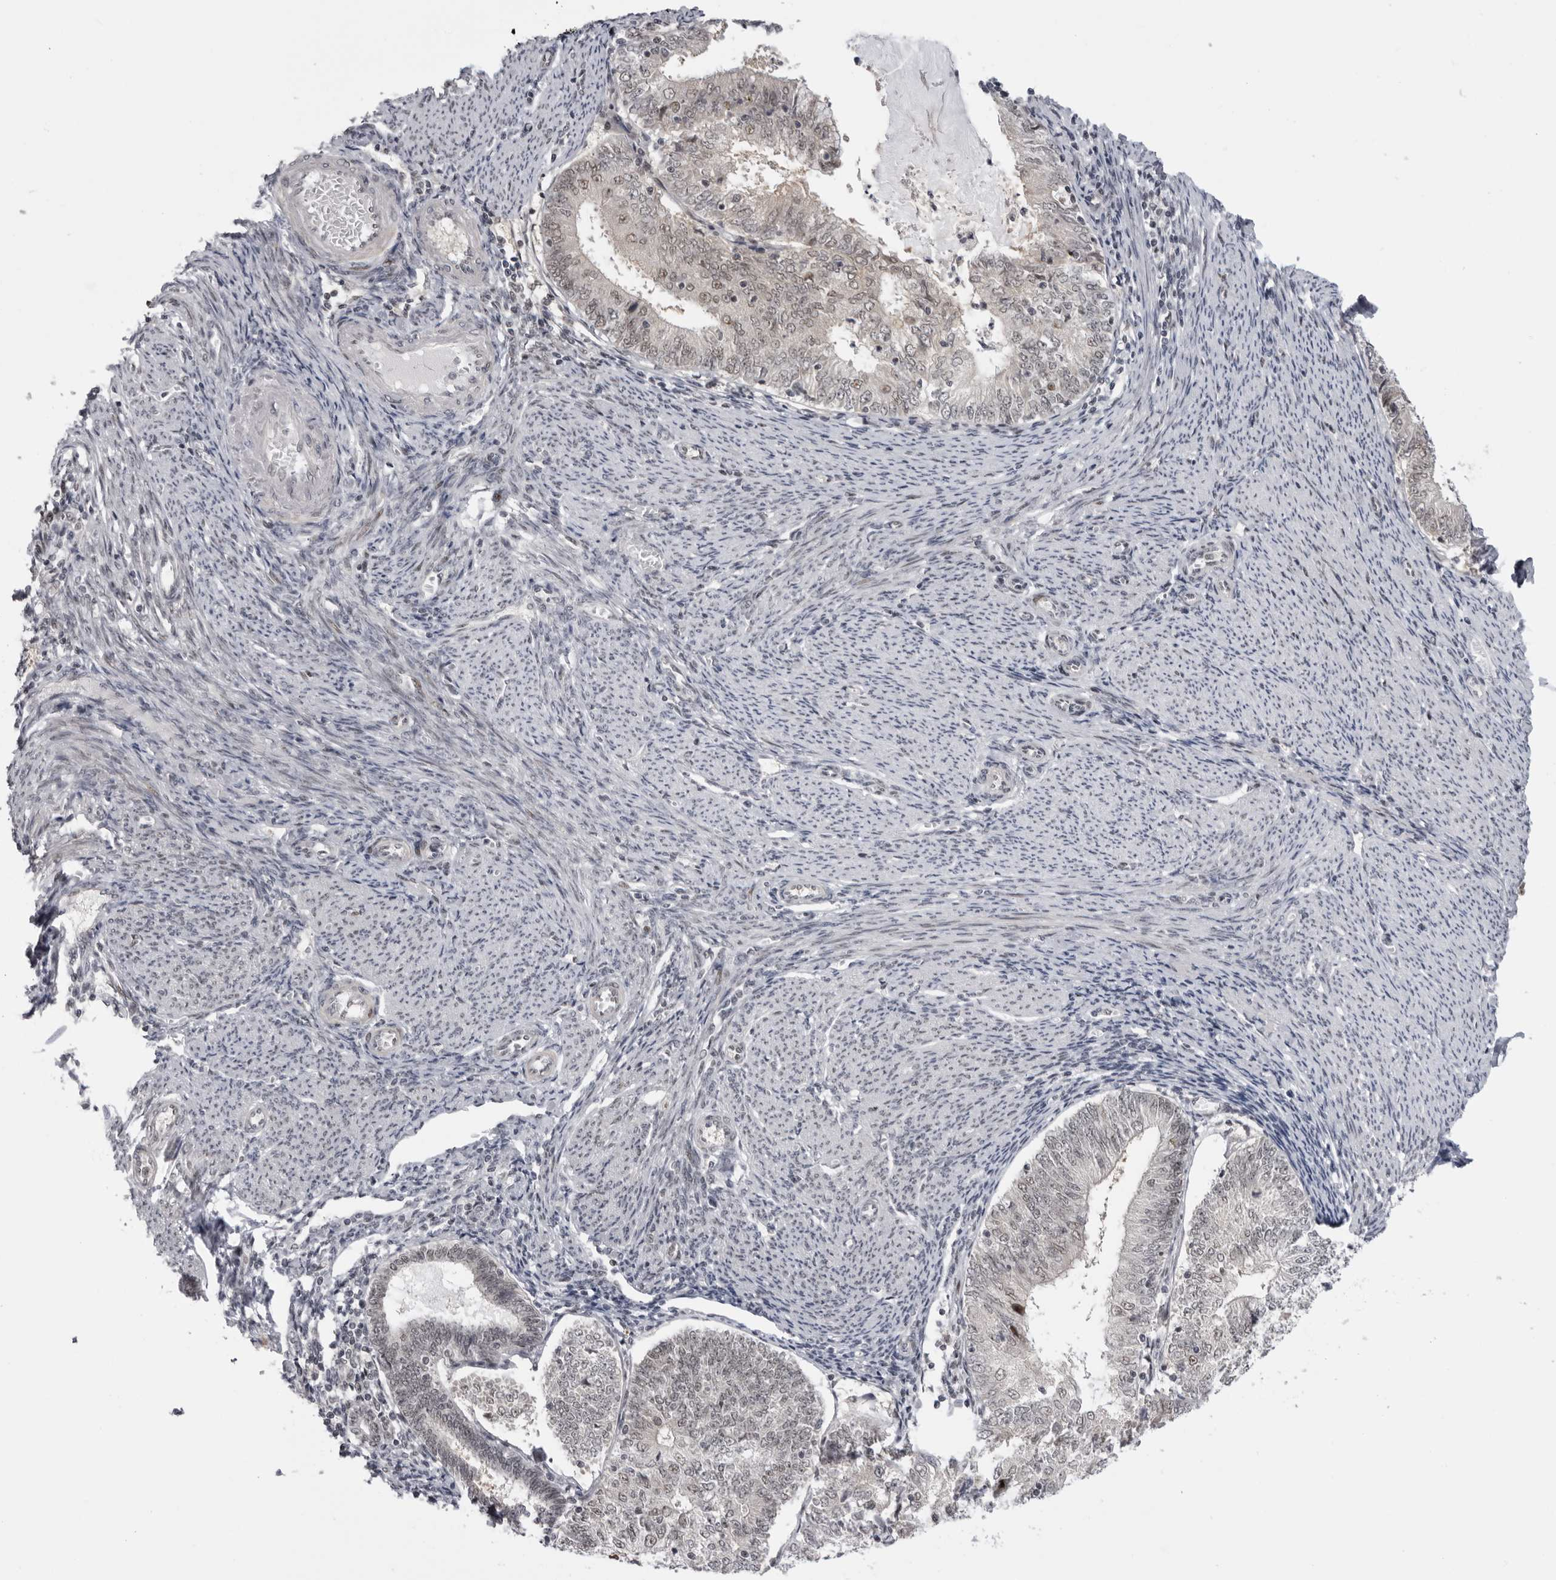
{"staining": {"intensity": "weak", "quantity": ">75%", "location": "nuclear"}, "tissue": "endometrial cancer", "cell_type": "Tumor cells", "image_type": "cancer", "snomed": [{"axis": "morphology", "description": "Adenocarcinoma, NOS"}, {"axis": "topography", "description": "Endometrium"}], "caption": "Tumor cells show low levels of weak nuclear staining in about >75% of cells in human endometrial cancer.", "gene": "ALPK2", "patient": {"sex": "female", "age": 57}}